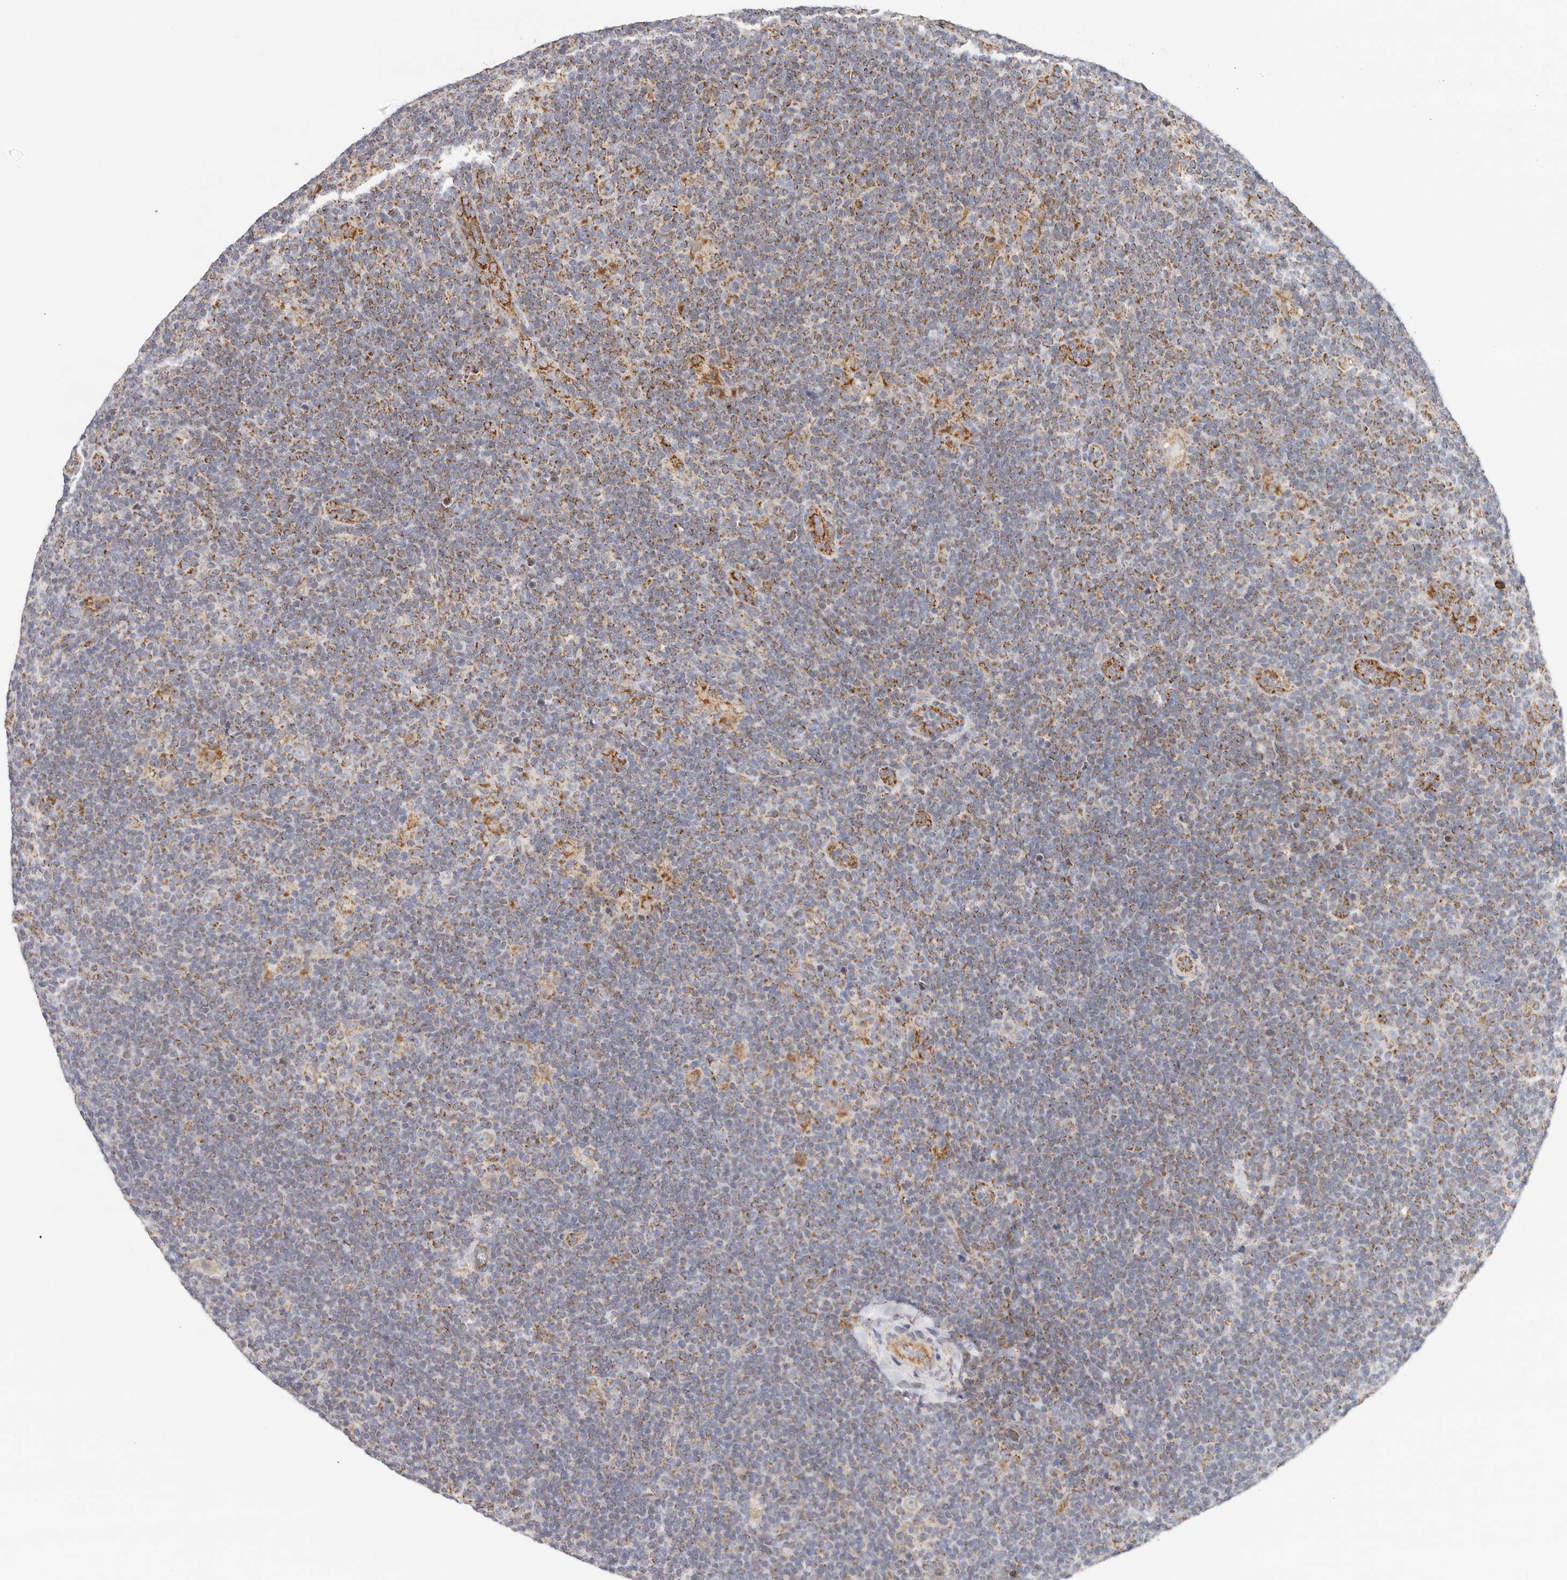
{"staining": {"intensity": "weak", "quantity": "<25%", "location": "cytoplasmic/membranous"}, "tissue": "lymphoma", "cell_type": "Tumor cells", "image_type": "cancer", "snomed": [{"axis": "morphology", "description": "Hodgkin's disease, NOS"}, {"axis": "topography", "description": "Lymph node"}], "caption": "Immunohistochemical staining of human lymphoma demonstrates no significant staining in tumor cells.", "gene": "AFDN", "patient": {"sex": "female", "age": 57}}